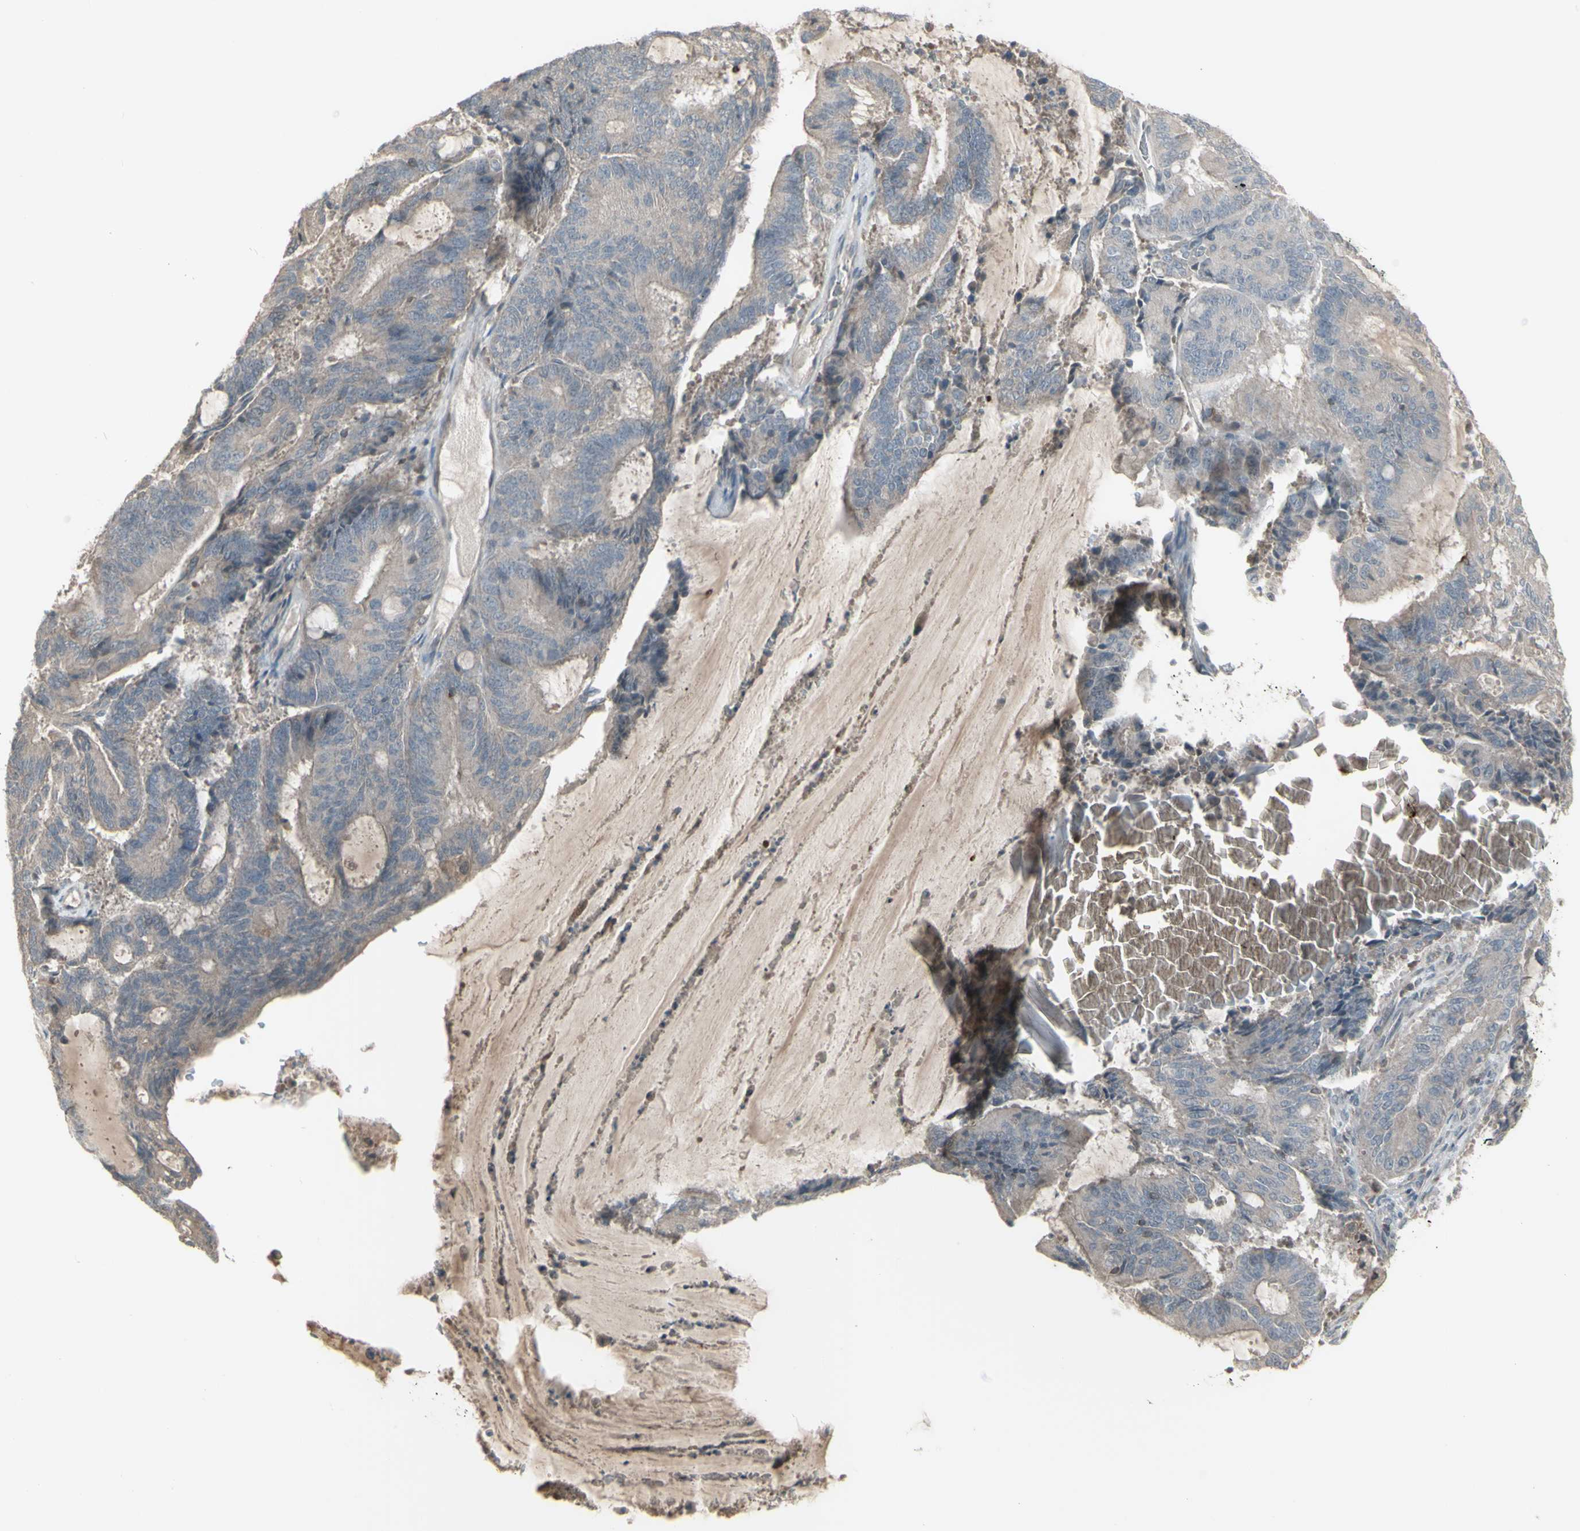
{"staining": {"intensity": "negative", "quantity": "none", "location": "none"}, "tissue": "liver cancer", "cell_type": "Tumor cells", "image_type": "cancer", "snomed": [{"axis": "morphology", "description": "Cholangiocarcinoma"}, {"axis": "topography", "description": "Liver"}], "caption": "Immunohistochemical staining of human liver cancer shows no significant staining in tumor cells.", "gene": "CSK", "patient": {"sex": "female", "age": 73}}